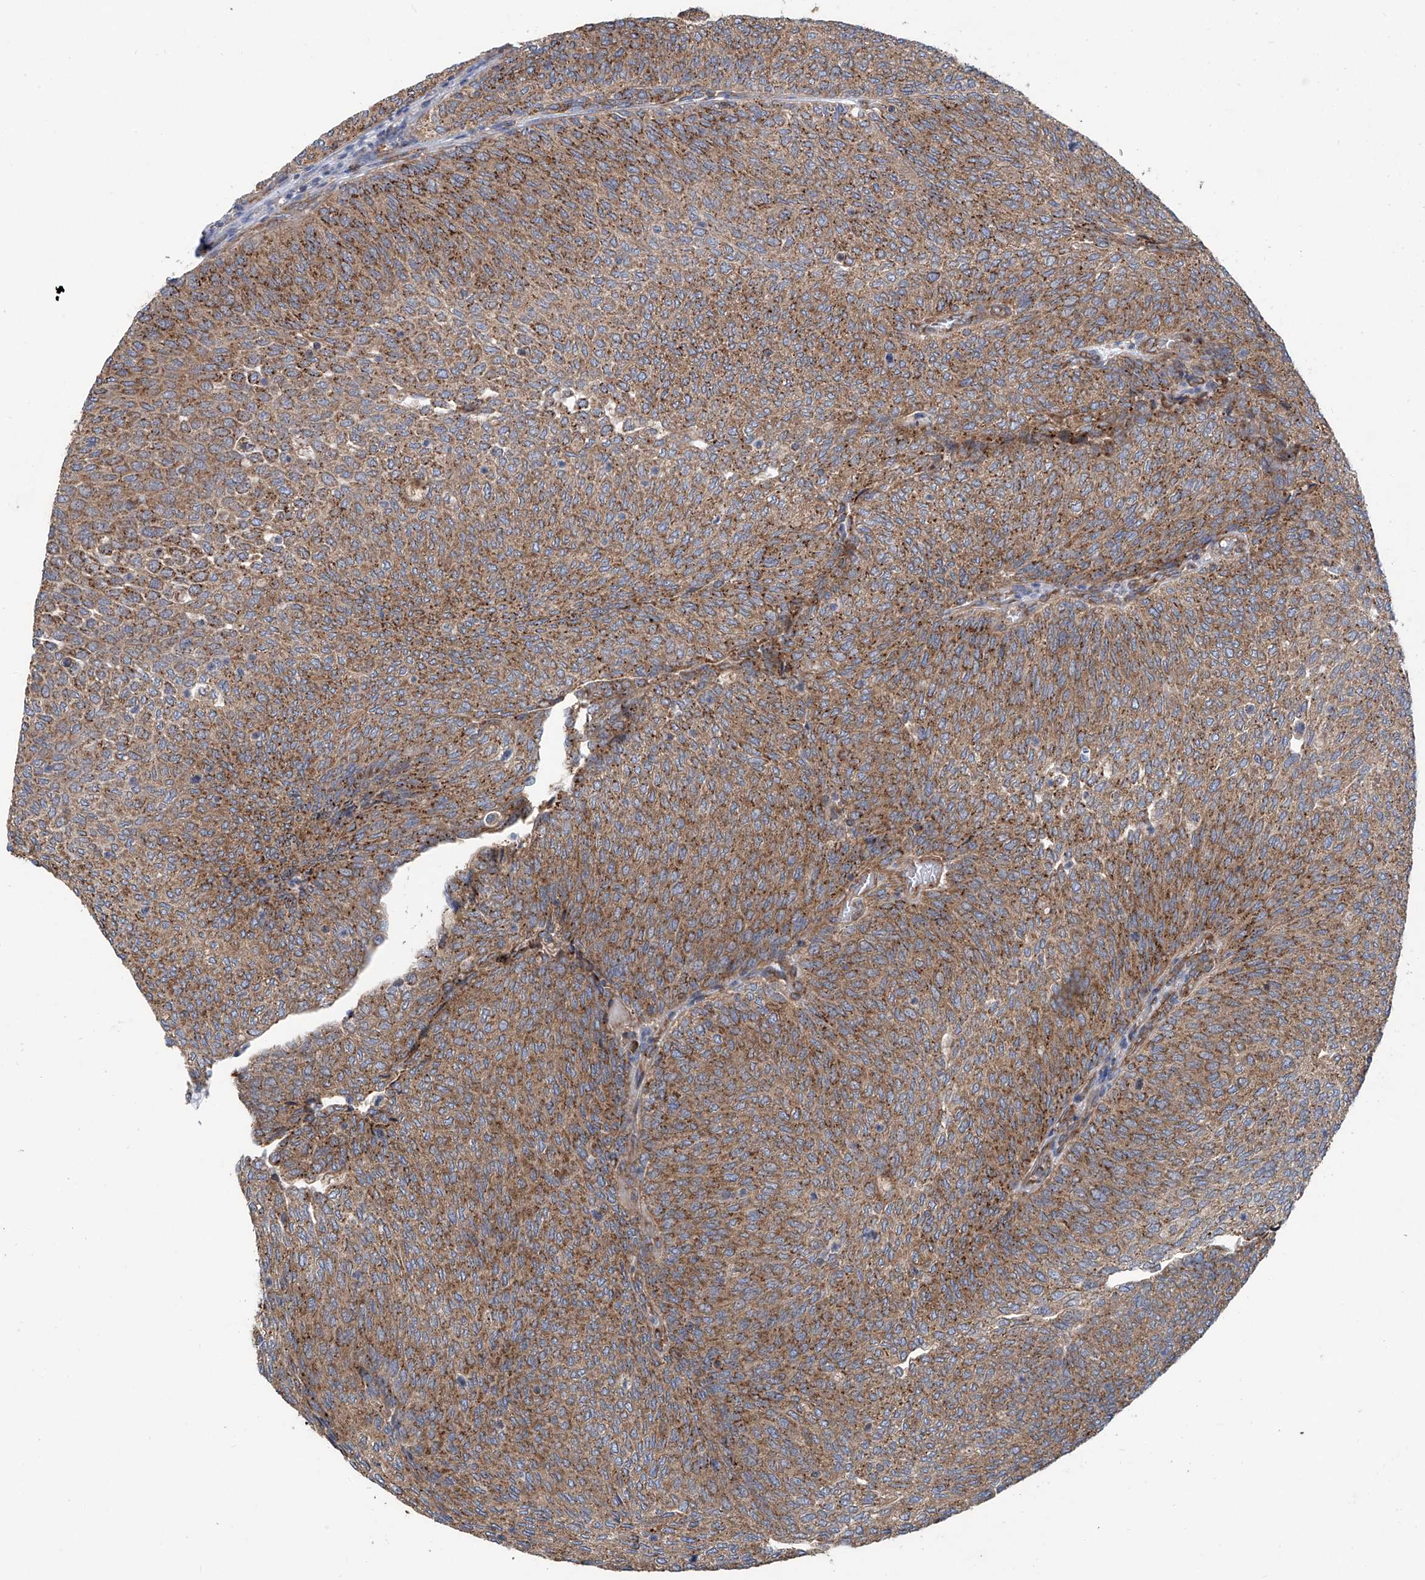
{"staining": {"intensity": "strong", "quantity": ">75%", "location": "cytoplasmic/membranous"}, "tissue": "urothelial cancer", "cell_type": "Tumor cells", "image_type": "cancer", "snomed": [{"axis": "morphology", "description": "Urothelial carcinoma, Low grade"}, {"axis": "topography", "description": "Urinary bladder"}], "caption": "Urothelial cancer stained for a protein (brown) shows strong cytoplasmic/membranous positive expression in approximately >75% of tumor cells.", "gene": "SENP2", "patient": {"sex": "female", "age": 79}}